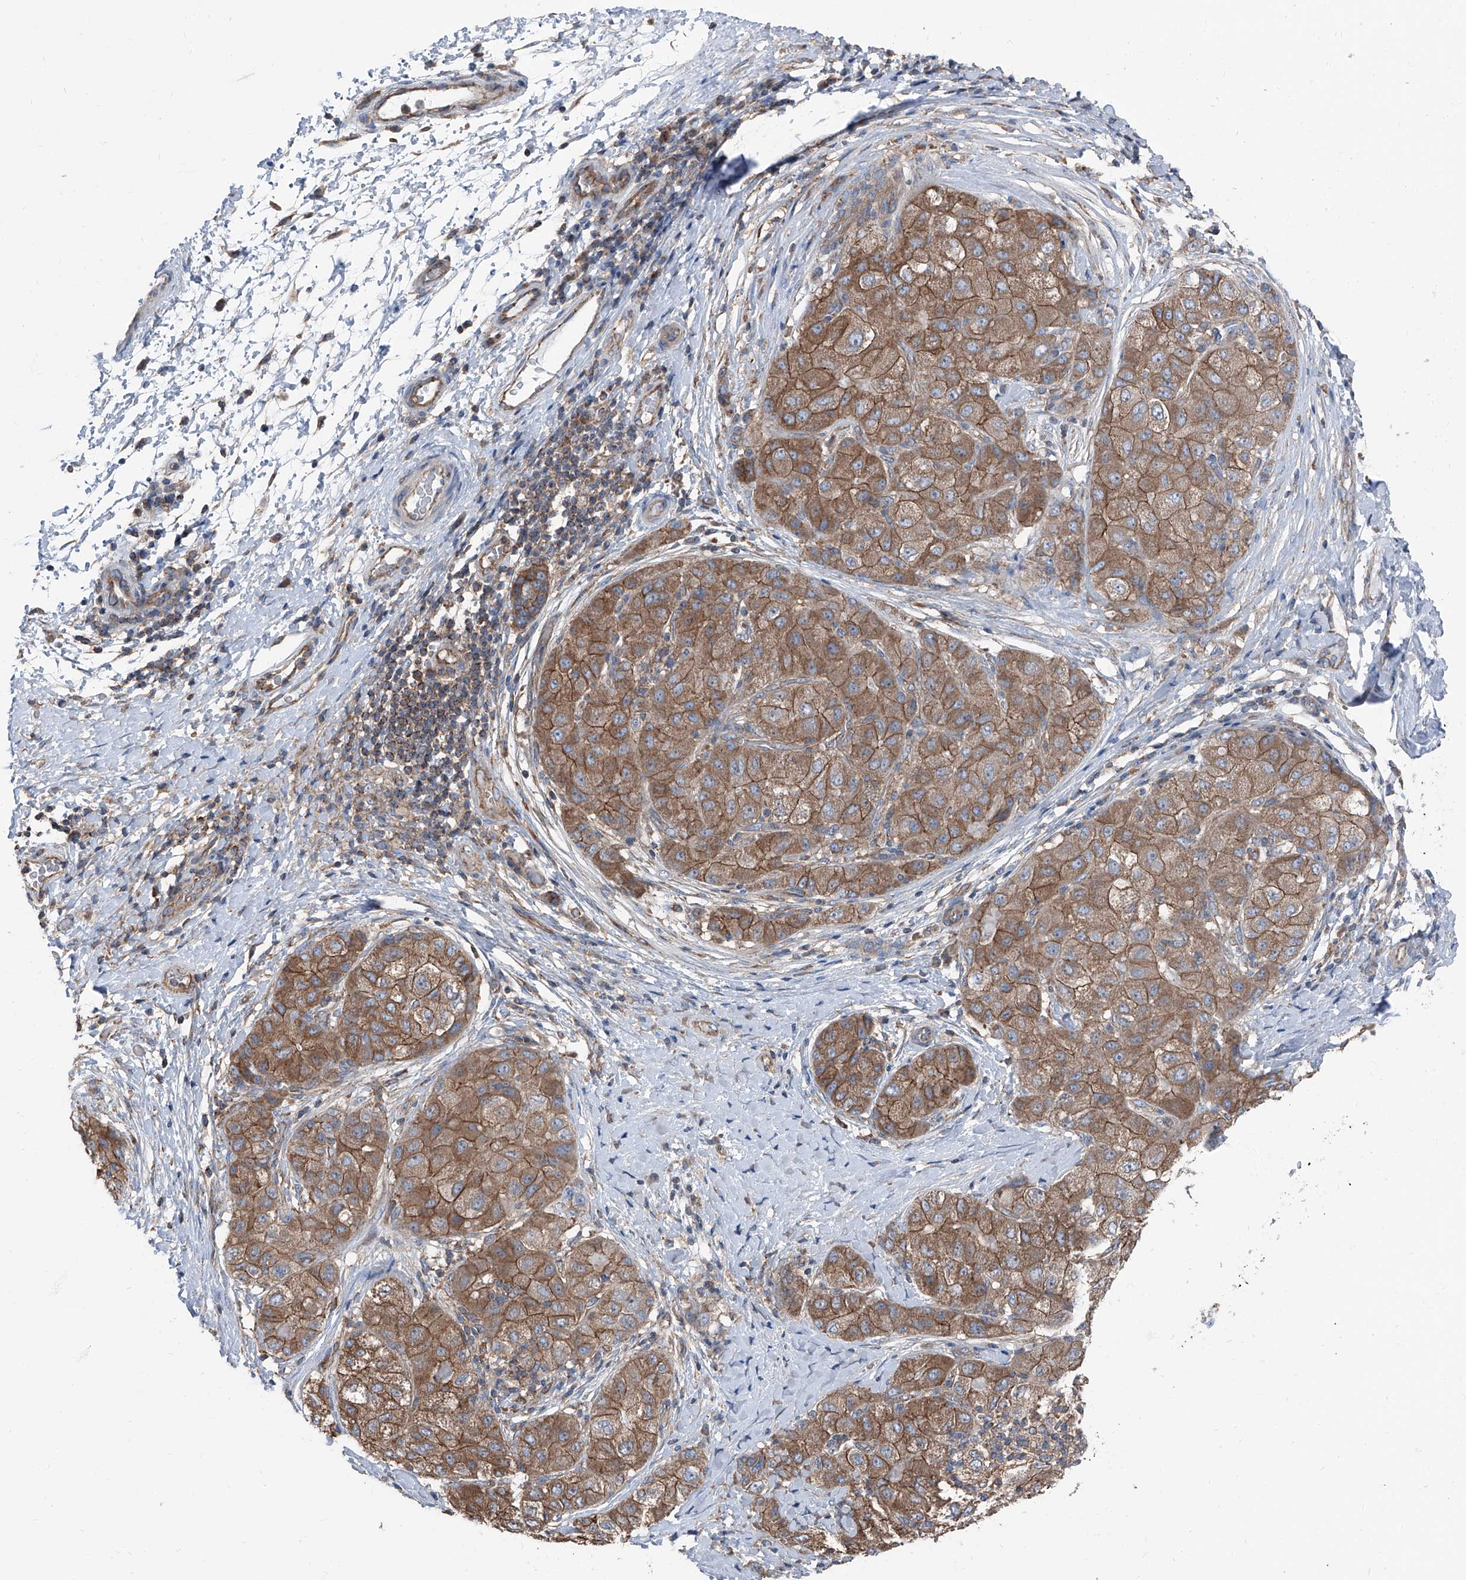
{"staining": {"intensity": "moderate", "quantity": ">75%", "location": "cytoplasmic/membranous"}, "tissue": "liver cancer", "cell_type": "Tumor cells", "image_type": "cancer", "snomed": [{"axis": "morphology", "description": "Carcinoma, Hepatocellular, NOS"}, {"axis": "topography", "description": "Liver"}], "caption": "Moderate cytoplasmic/membranous protein positivity is present in about >75% of tumor cells in liver cancer (hepatocellular carcinoma).", "gene": "GPR142", "patient": {"sex": "male", "age": 80}}